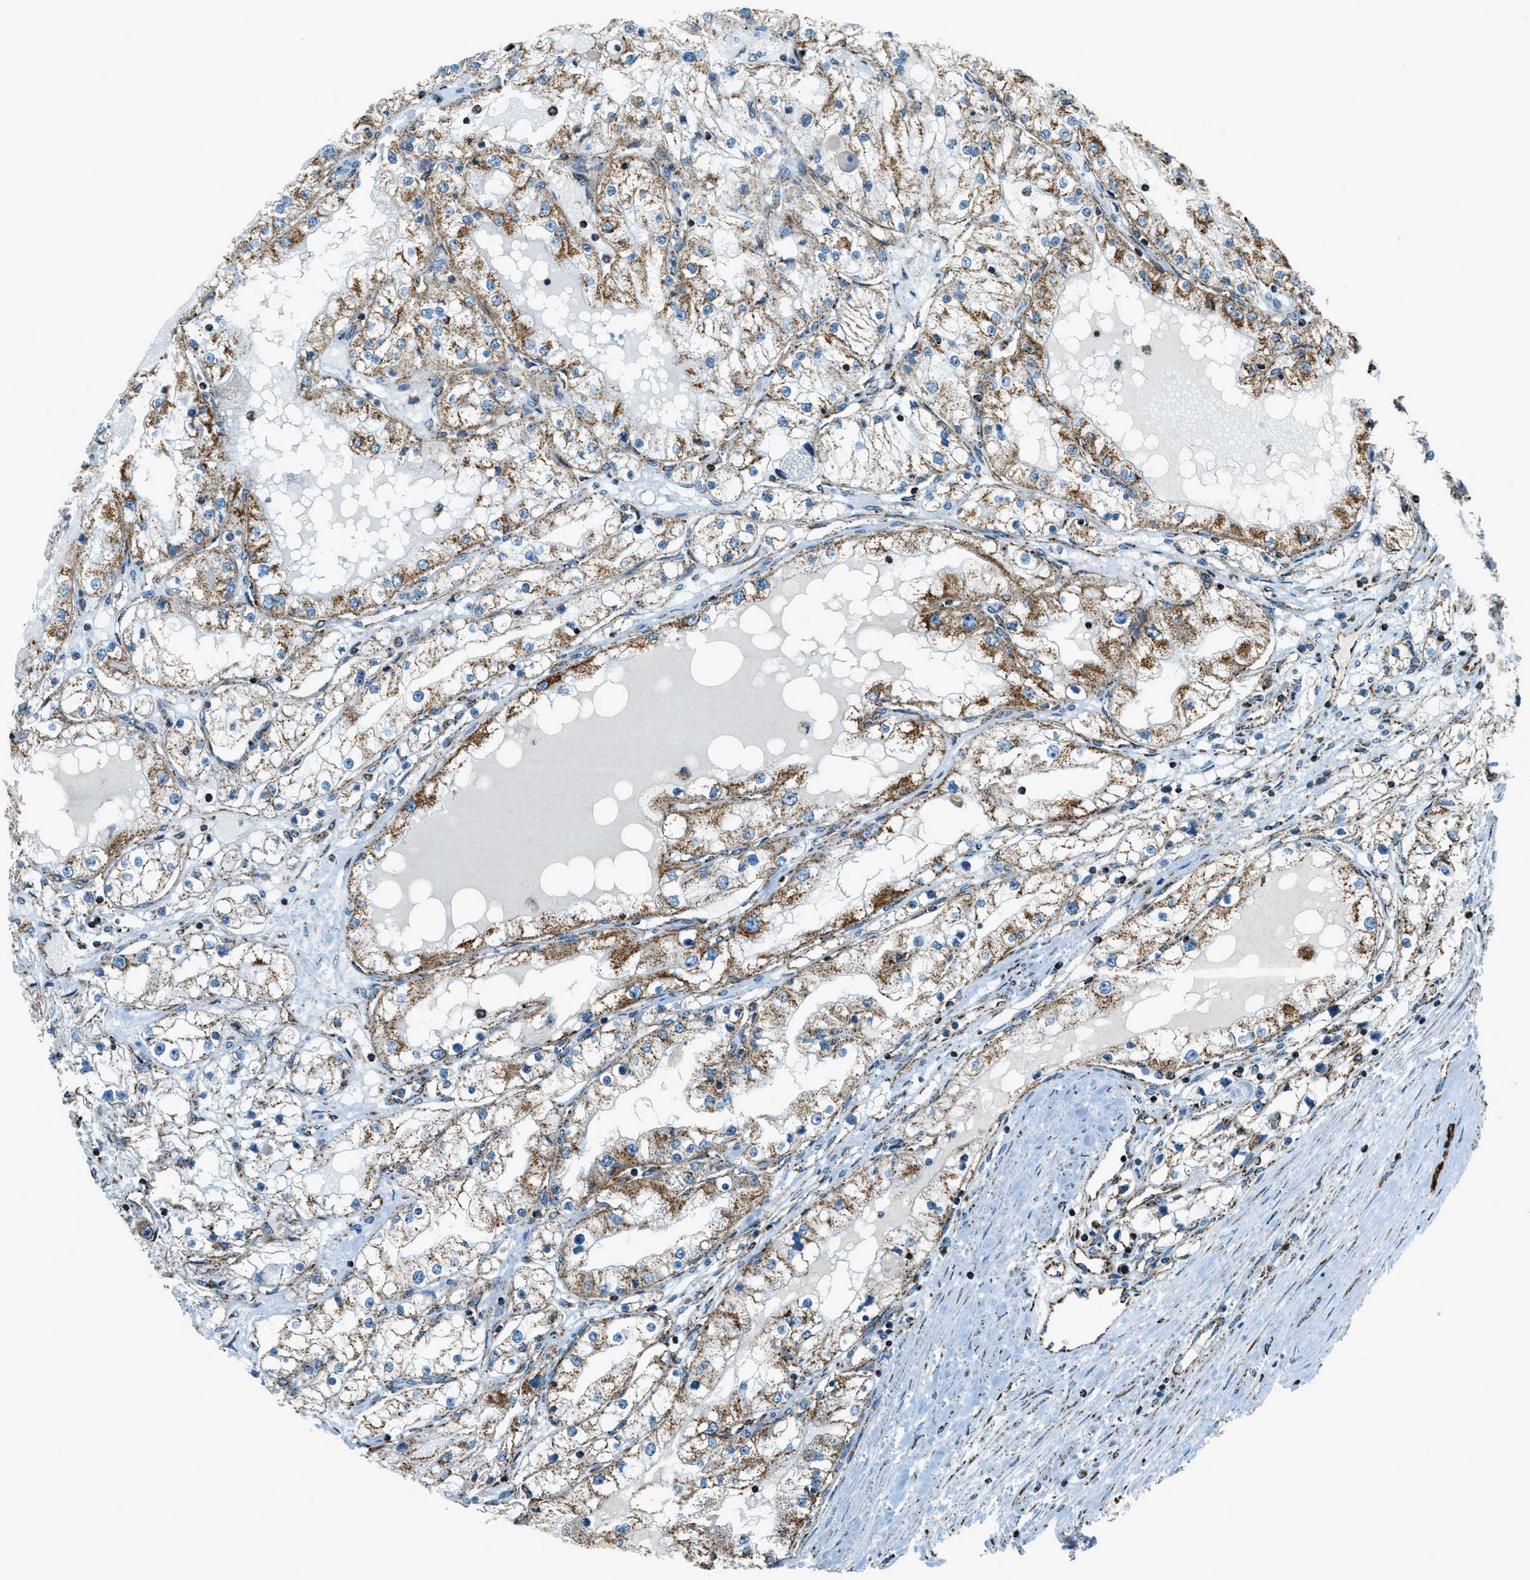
{"staining": {"intensity": "moderate", "quantity": ">75%", "location": "cytoplasmic/membranous"}, "tissue": "renal cancer", "cell_type": "Tumor cells", "image_type": "cancer", "snomed": [{"axis": "morphology", "description": "Adenocarcinoma, NOS"}, {"axis": "topography", "description": "Kidney"}], "caption": "Human renal adenocarcinoma stained for a protein (brown) shows moderate cytoplasmic/membranous positive expression in about >75% of tumor cells.", "gene": "CHST15", "patient": {"sex": "male", "age": 68}}